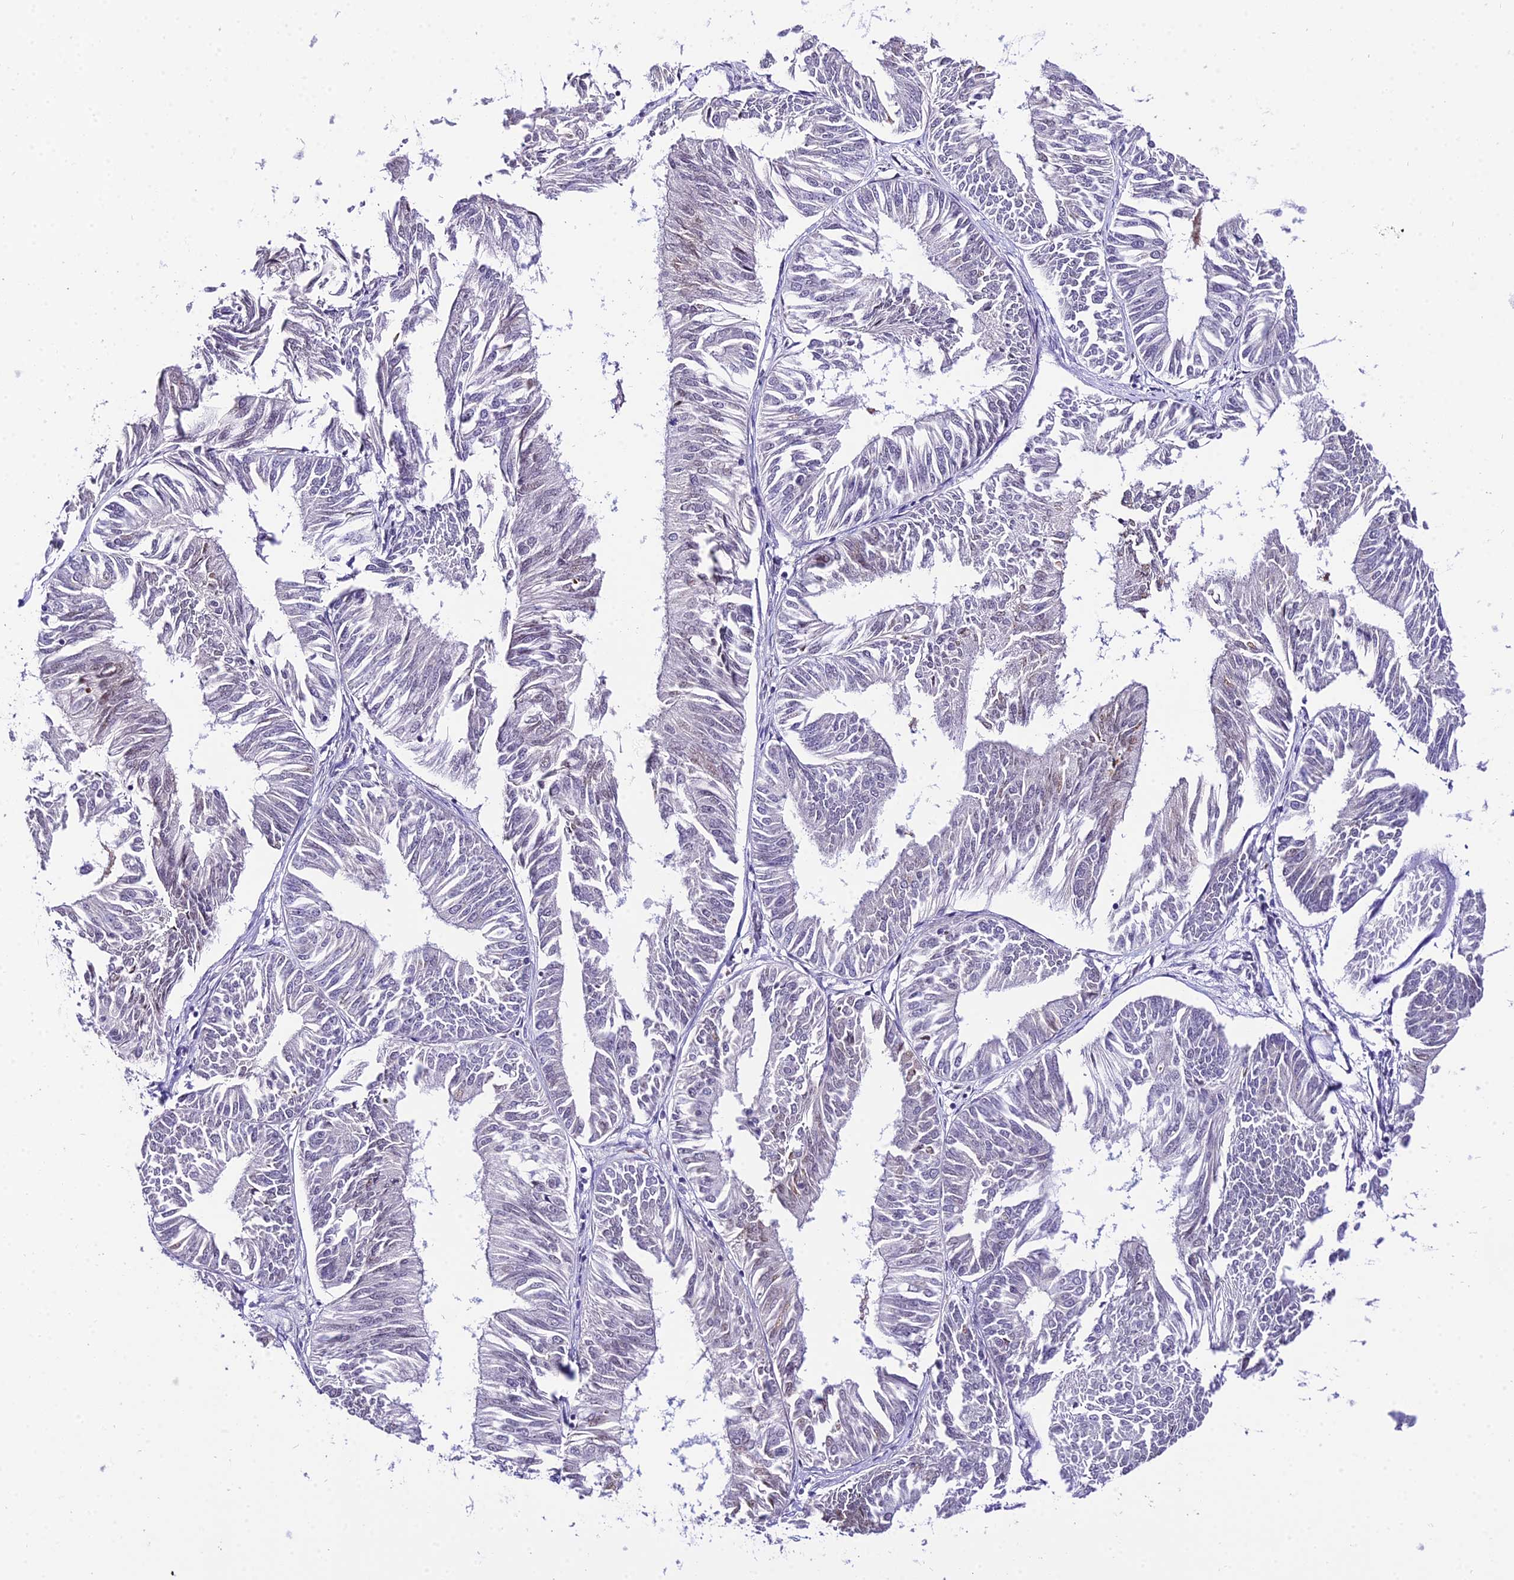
{"staining": {"intensity": "negative", "quantity": "none", "location": "none"}, "tissue": "endometrial cancer", "cell_type": "Tumor cells", "image_type": "cancer", "snomed": [{"axis": "morphology", "description": "Adenocarcinoma, NOS"}, {"axis": "topography", "description": "Endometrium"}], "caption": "Human adenocarcinoma (endometrial) stained for a protein using immunohistochemistry reveals no staining in tumor cells.", "gene": "POLR2I", "patient": {"sex": "female", "age": 58}}